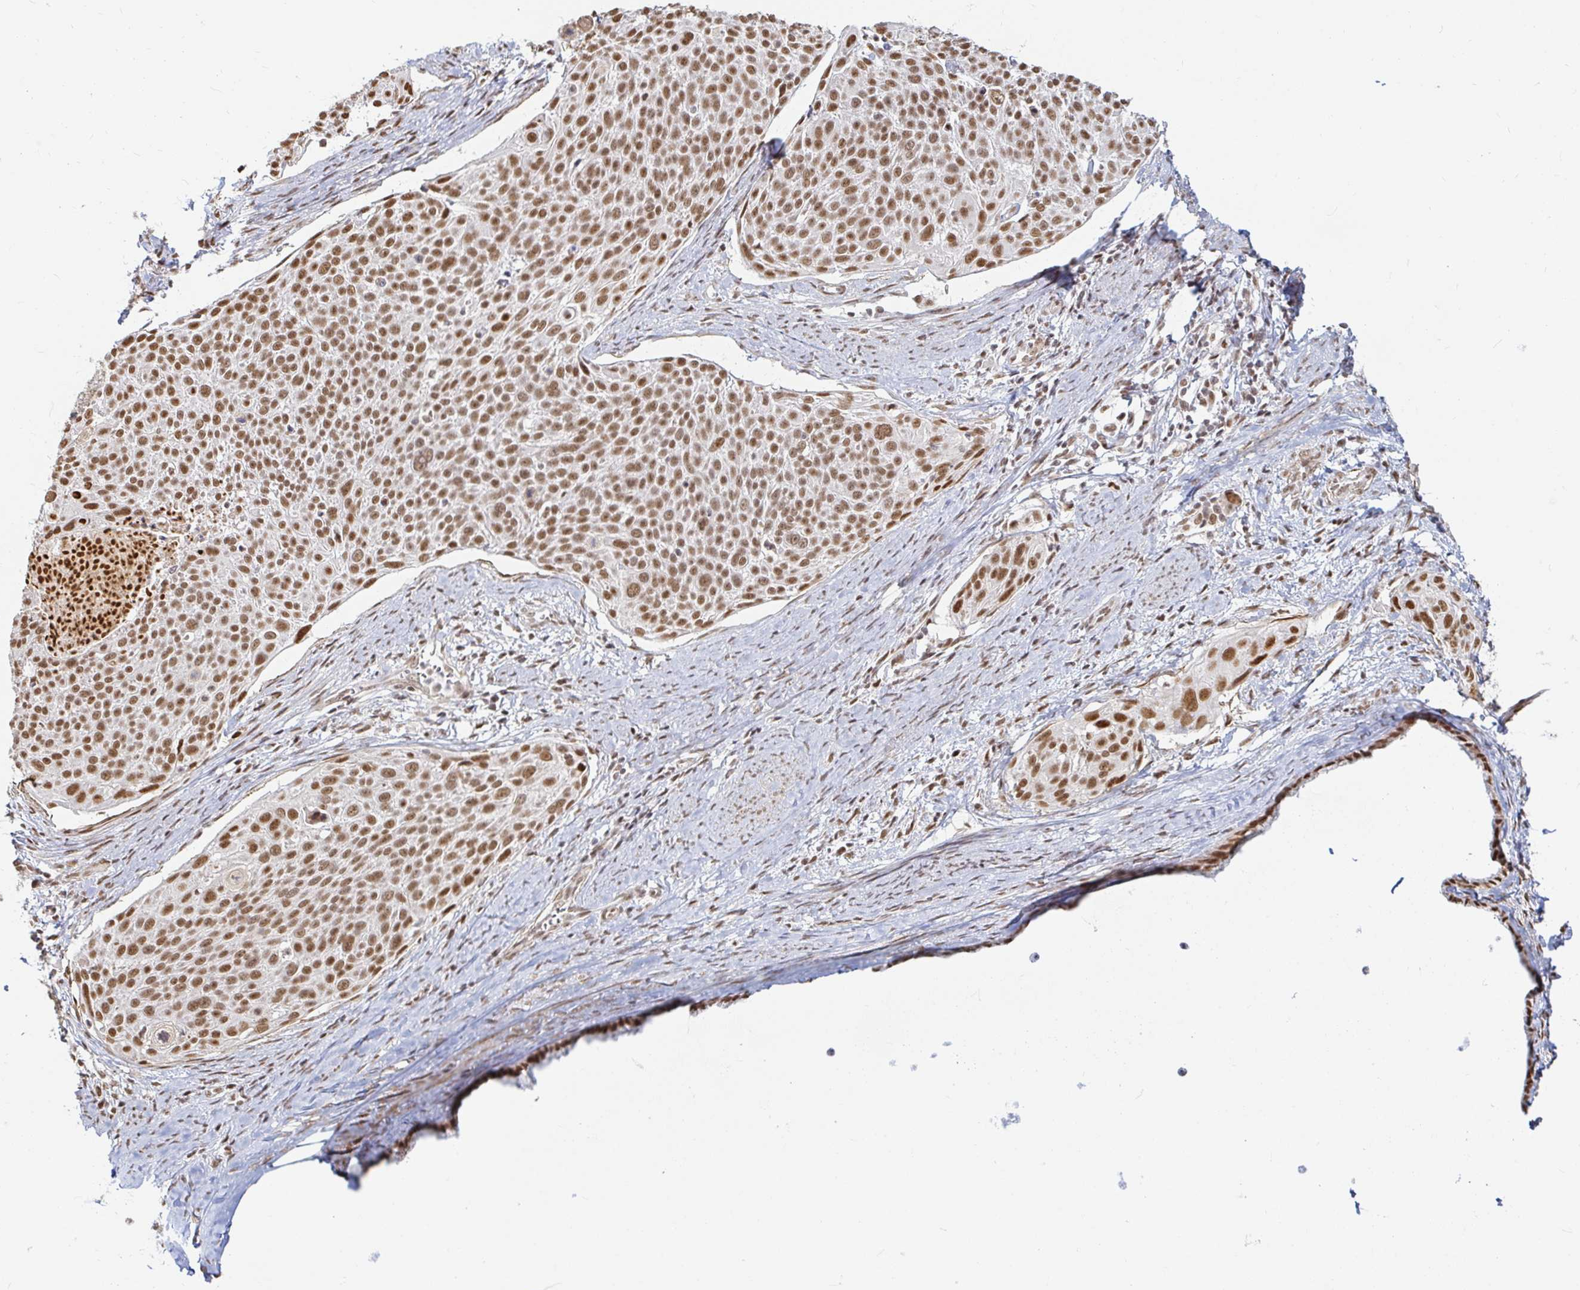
{"staining": {"intensity": "moderate", "quantity": ">75%", "location": "nuclear"}, "tissue": "cervical cancer", "cell_type": "Tumor cells", "image_type": "cancer", "snomed": [{"axis": "morphology", "description": "Squamous cell carcinoma, NOS"}, {"axis": "topography", "description": "Cervix"}], "caption": "Immunohistochemical staining of human squamous cell carcinoma (cervical) exhibits moderate nuclear protein staining in approximately >75% of tumor cells.", "gene": "HNRNPU", "patient": {"sex": "female", "age": 39}}